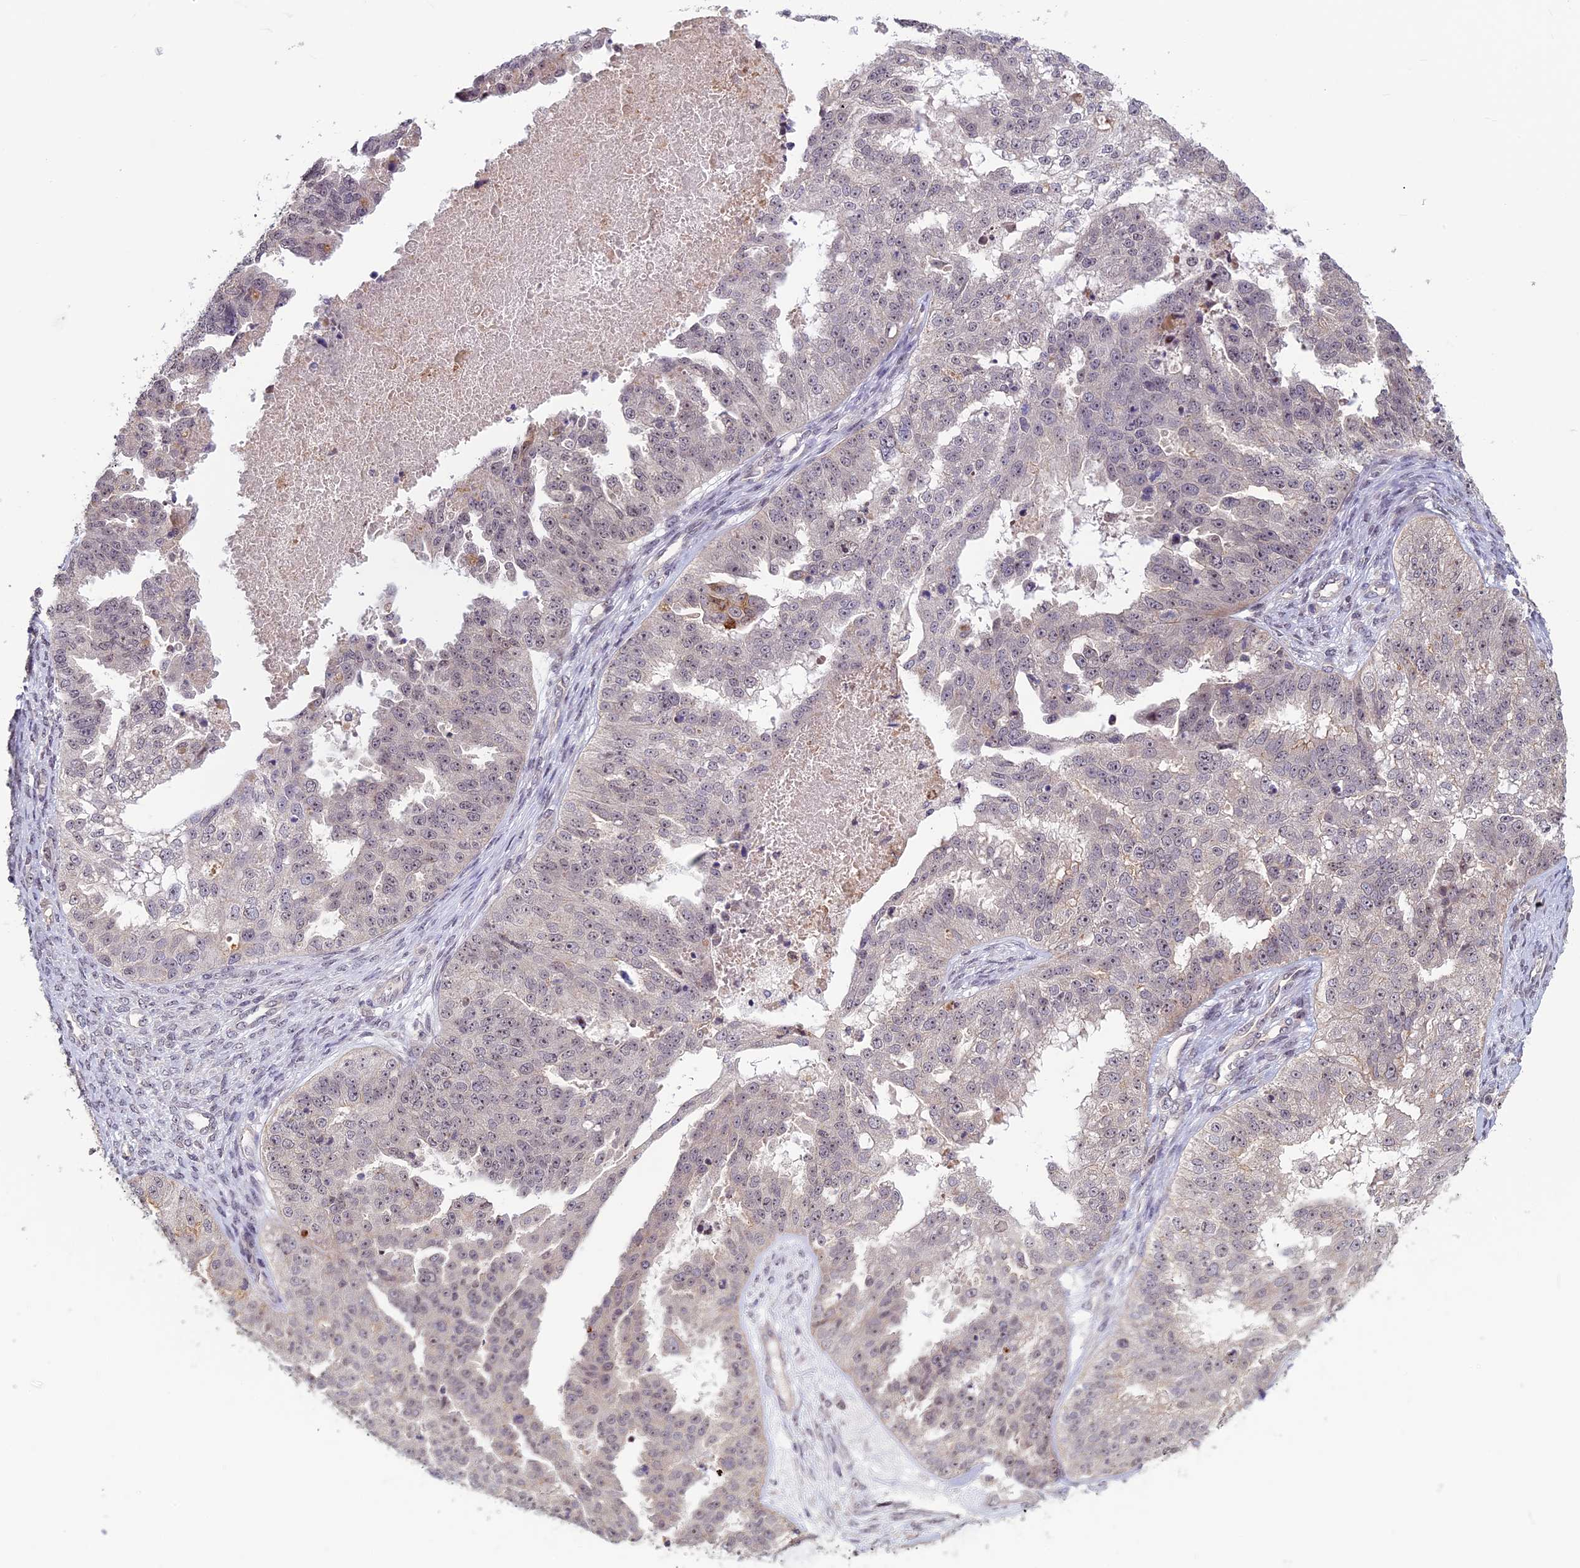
{"staining": {"intensity": "weak", "quantity": "<25%", "location": "nuclear"}, "tissue": "ovarian cancer", "cell_type": "Tumor cells", "image_type": "cancer", "snomed": [{"axis": "morphology", "description": "Cystadenocarcinoma, serous, NOS"}, {"axis": "topography", "description": "Ovary"}], "caption": "Ovarian serous cystadenocarcinoma was stained to show a protein in brown. There is no significant expression in tumor cells.", "gene": "SPIRE1", "patient": {"sex": "female", "age": 58}}